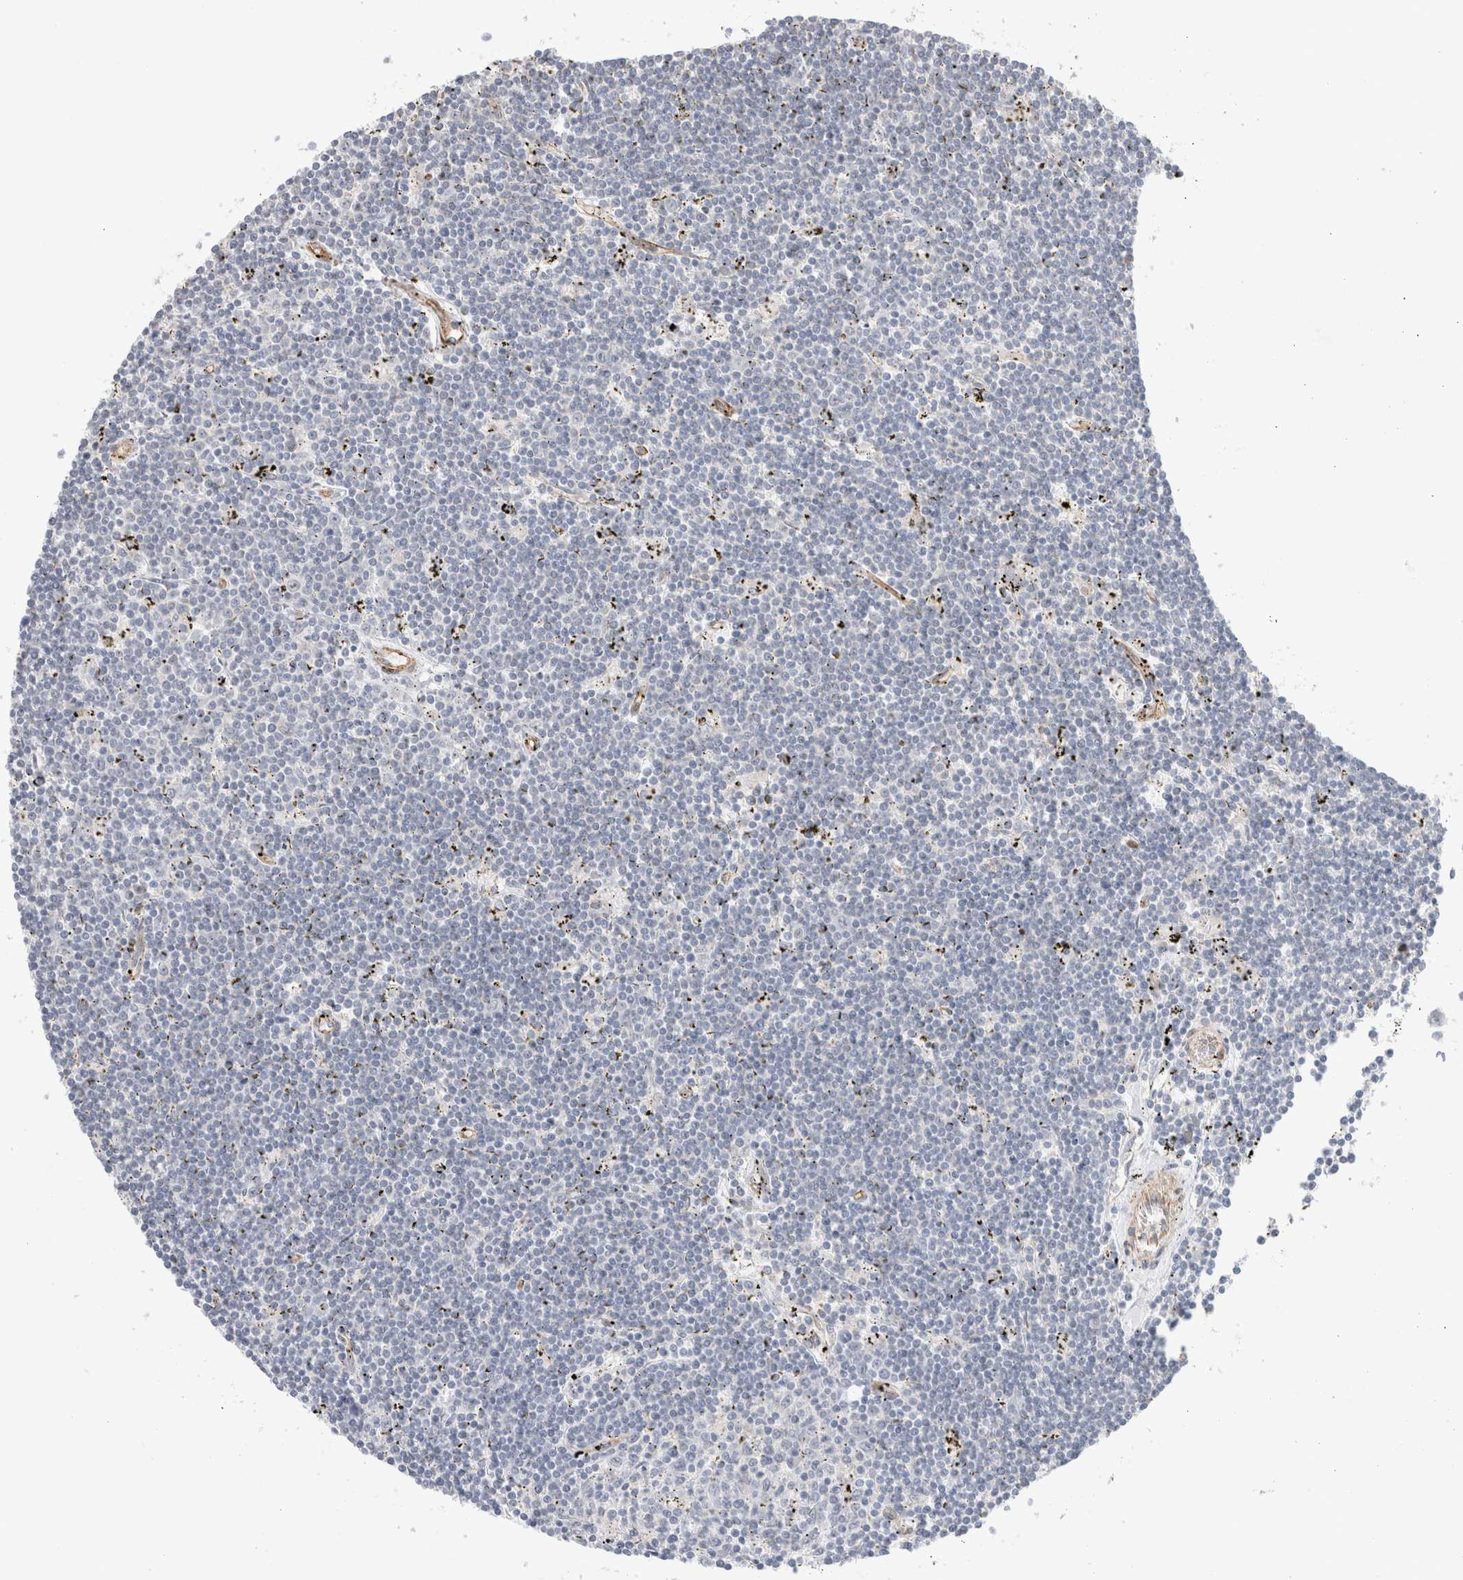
{"staining": {"intensity": "negative", "quantity": "none", "location": "none"}, "tissue": "lymphoma", "cell_type": "Tumor cells", "image_type": "cancer", "snomed": [{"axis": "morphology", "description": "Malignant lymphoma, non-Hodgkin's type, Low grade"}, {"axis": "topography", "description": "Spleen"}], "caption": "The photomicrograph displays no staining of tumor cells in lymphoma.", "gene": "CAAP1", "patient": {"sex": "male", "age": 76}}